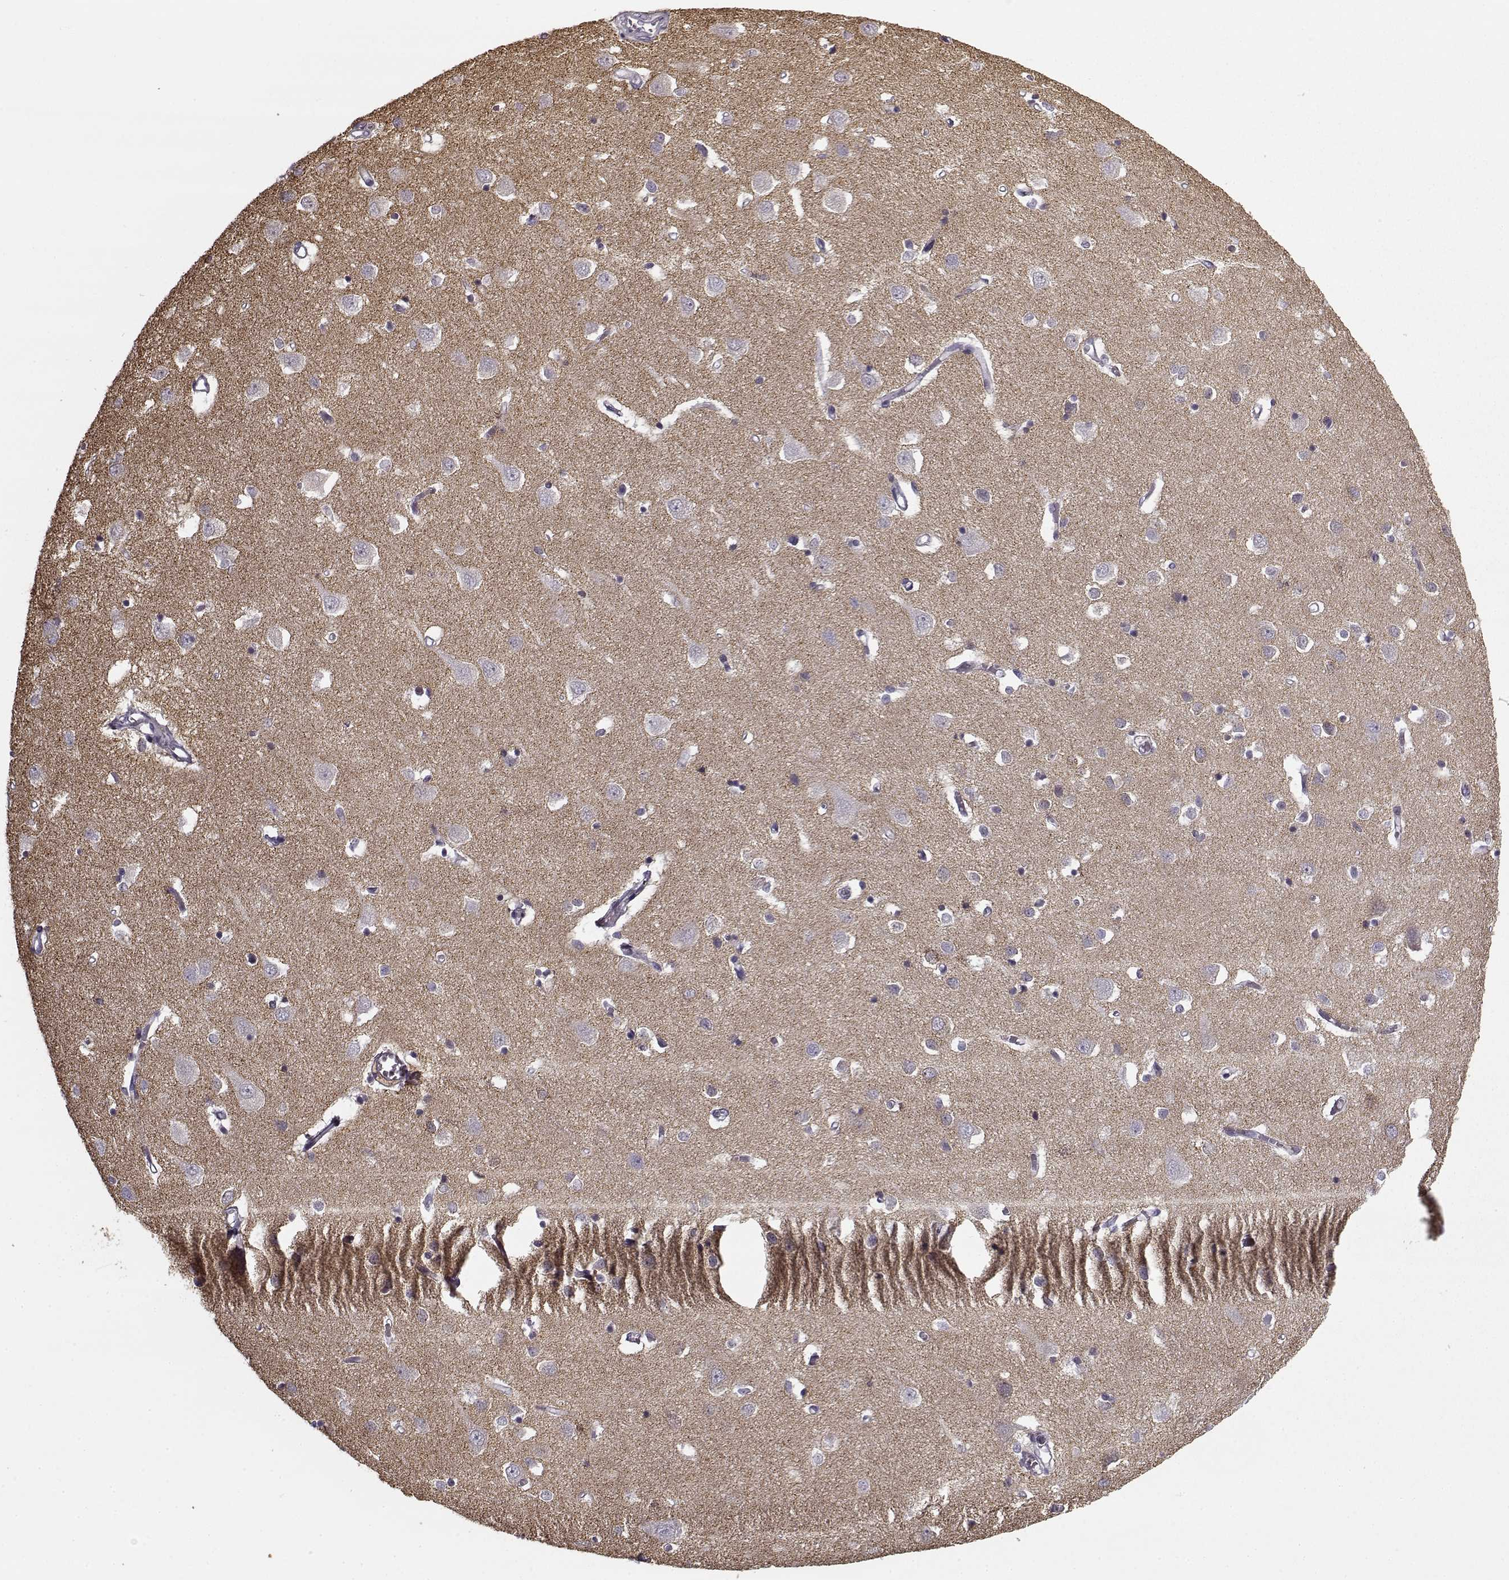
{"staining": {"intensity": "negative", "quantity": "none", "location": "none"}, "tissue": "cerebral cortex", "cell_type": "Endothelial cells", "image_type": "normal", "snomed": [{"axis": "morphology", "description": "Normal tissue, NOS"}, {"axis": "topography", "description": "Cerebral cortex"}], "caption": "Endothelial cells show no significant protein positivity in normal cerebral cortex. (DAB (3,3'-diaminobenzidine) immunohistochemistry (IHC), high magnification).", "gene": "SNCA", "patient": {"sex": "male", "age": 70}}